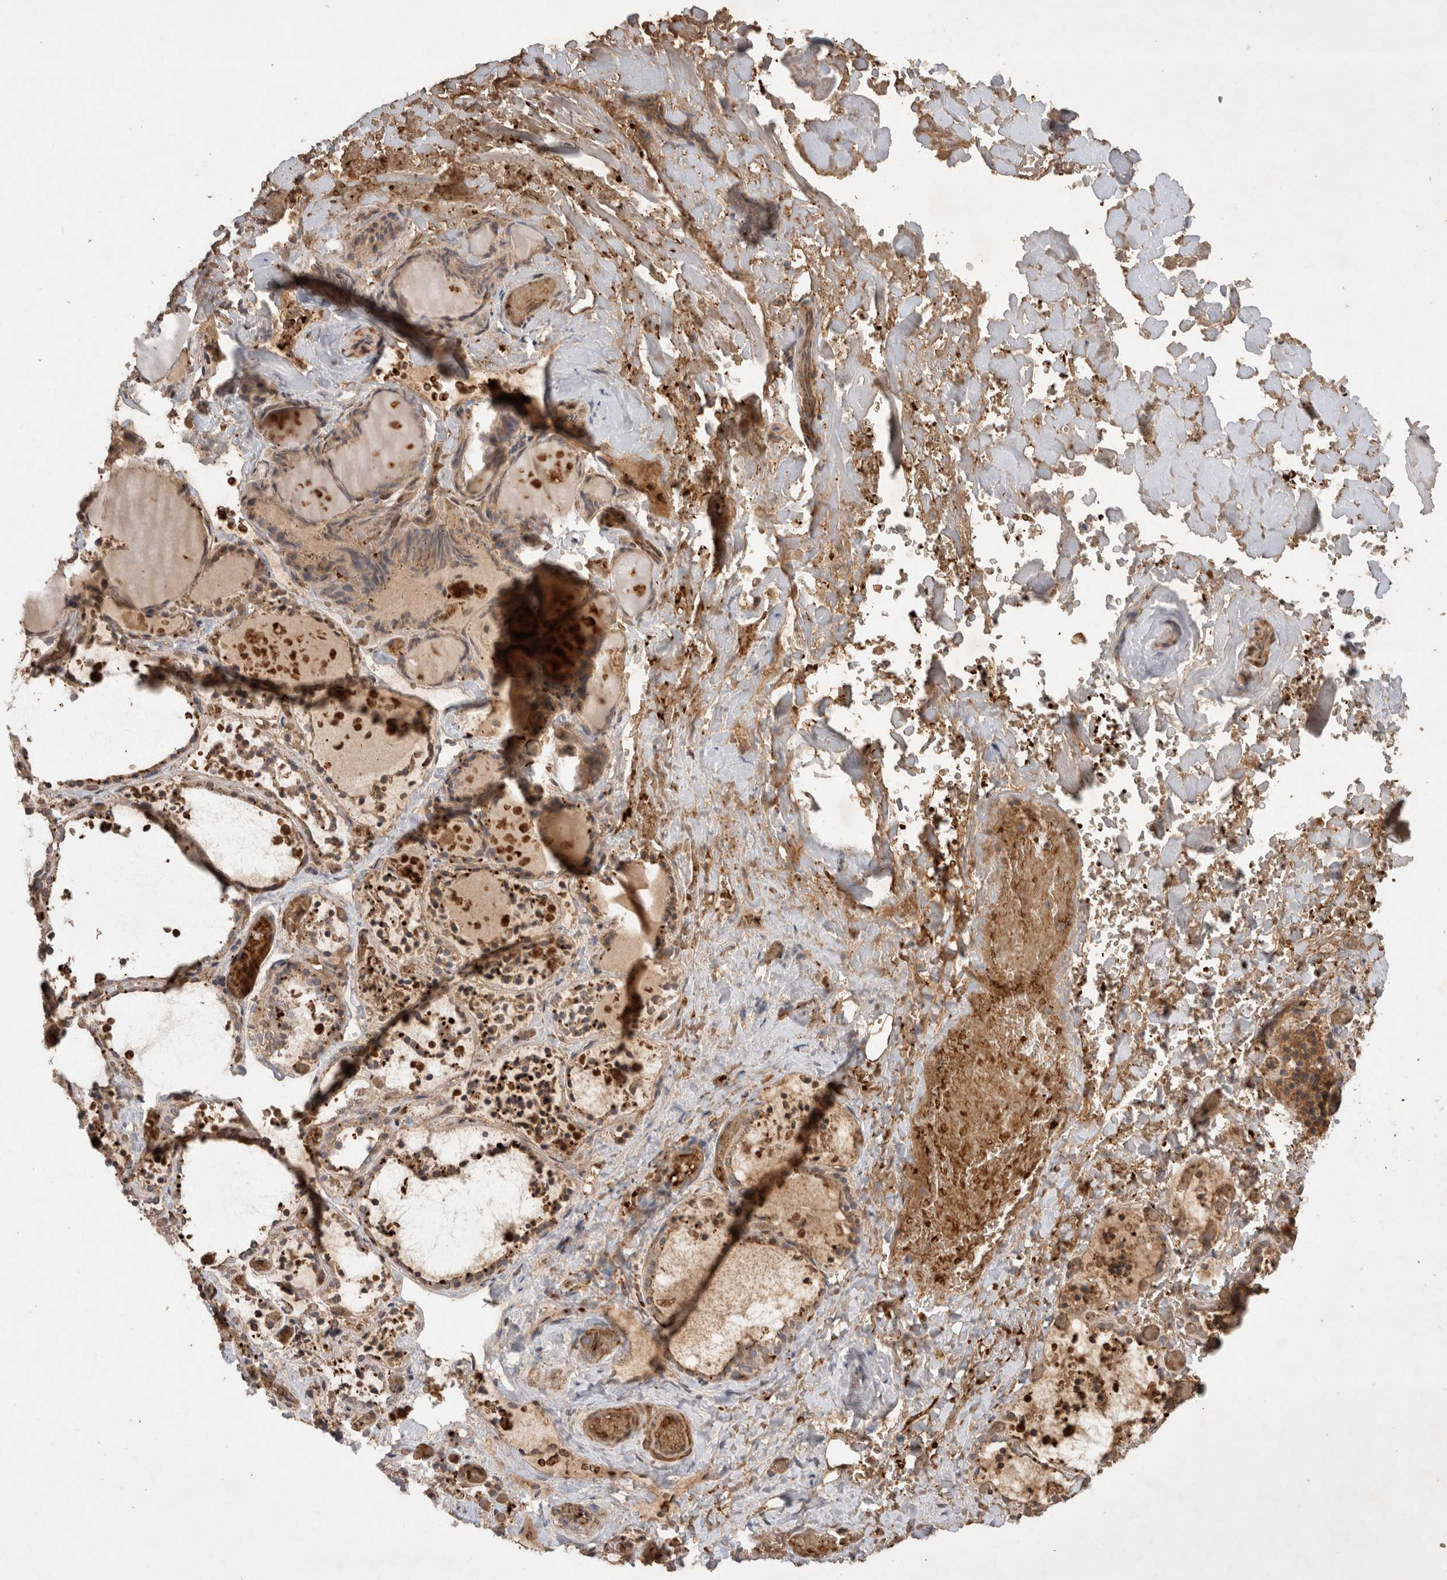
{"staining": {"intensity": "moderate", "quantity": ">75%", "location": "cytoplasmic/membranous"}, "tissue": "thyroid gland", "cell_type": "Glandular cells", "image_type": "normal", "snomed": [{"axis": "morphology", "description": "Normal tissue, NOS"}, {"axis": "topography", "description": "Thyroid gland"}], "caption": "A micrograph of human thyroid gland stained for a protein displays moderate cytoplasmic/membranous brown staining in glandular cells. (Brightfield microscopy of DAB IHC at high magnification).", "gene": "FAM221A", "patient": {"sex": "female", "age": 44}}